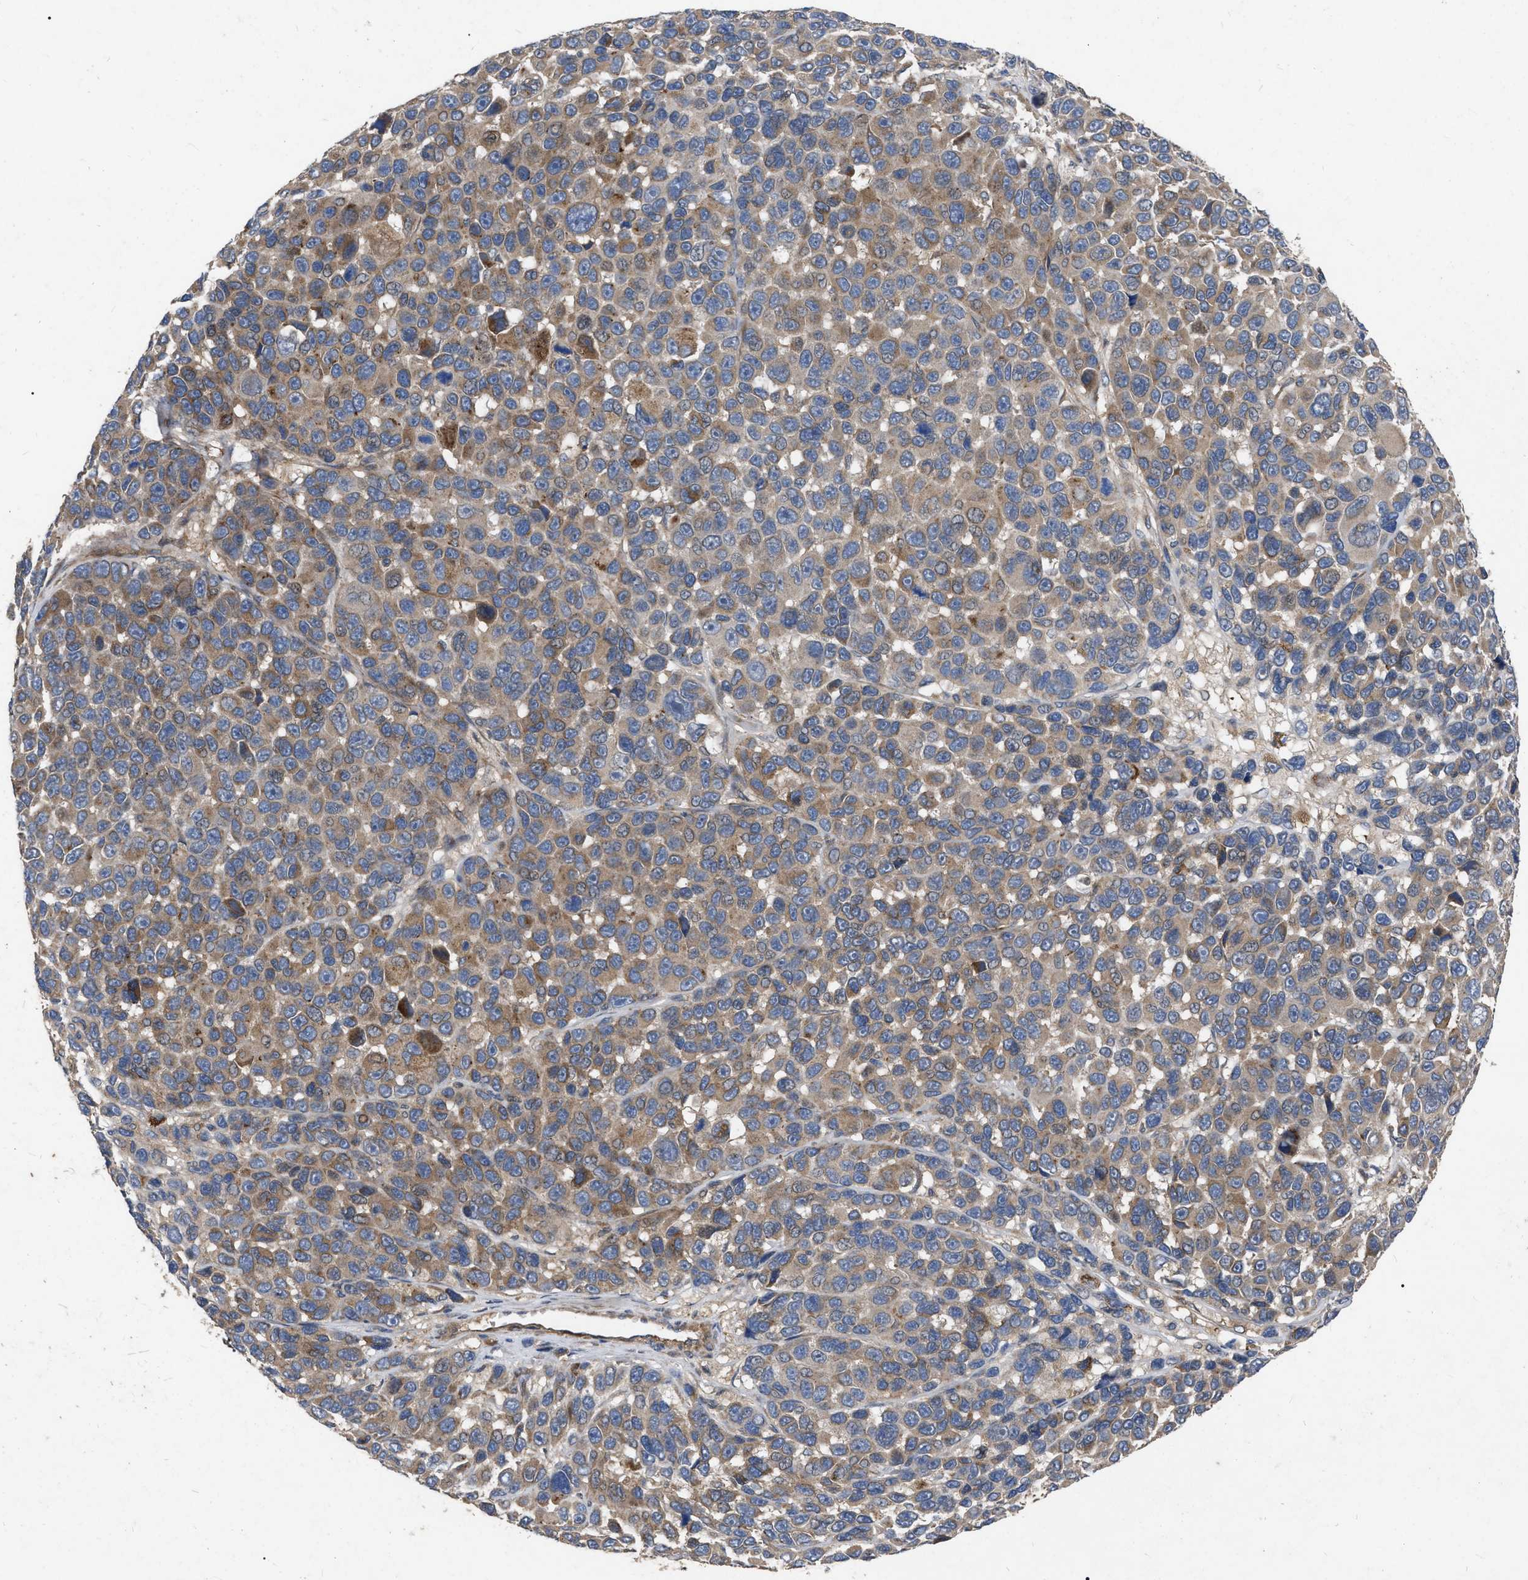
{"staining": {"intensity": "moderate", "quantity": ">75%", "location": "cytoplasmic/membranous"}, "tissue": "melanoma", "cell_type": "Tumor cells", "image_type": "cancer", "snomed": [{"axis": "morphology", "description": "Malignant melanoma, NOS"}, {"axis": "topography", "description": "Skin"}], "caption": "Moderate cytoplasmic/membranous staining for a protein is present in approximately >75% of tumor cells of melanoma using IHC.", "gene": "CDKN2C", "patient": {"sex": "male", "age": 53}}